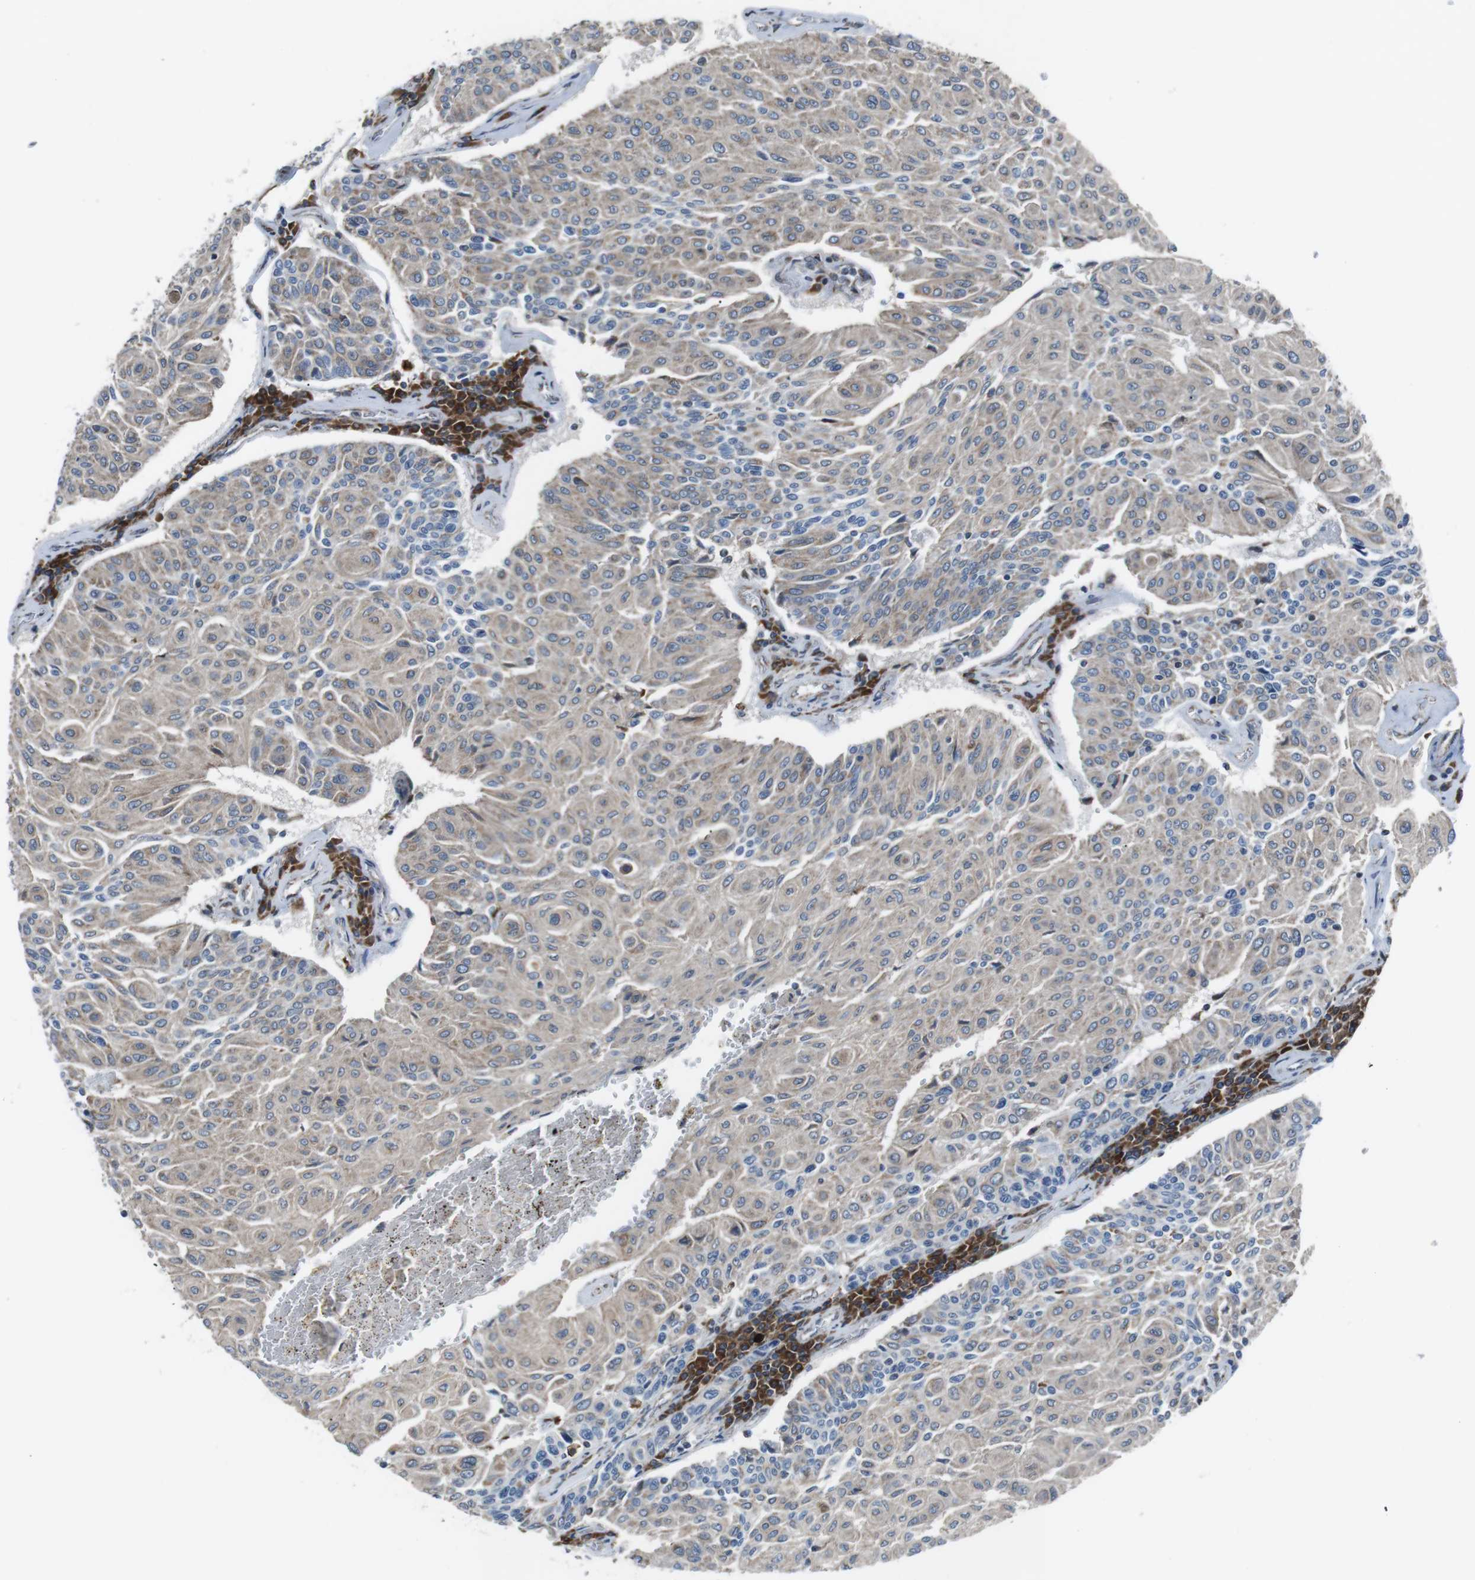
{"staining": {"intensity": "weak", "quantity": ">75%", "location": "cytoplasmic/membranous"}, "tissue": "urothelial cancer", "cell_type": "Tumor cells", "image_type": "cancer", "snomed": [{"axis": "morphology", "description": "Urothelial carcinoma, High grade"}, {"axis": "topography", "description": "Urinary bladder"}], "caption": "Weak cytoplasmic/membranous protein expression is present in about >75% of tumor cells in high-grade urothelial carcinoma. The protein of interest is shown in brown color, while the nuclei are stained blue.", "gene": "CISD2", "patient": {"sex": "male", "age": 66}}